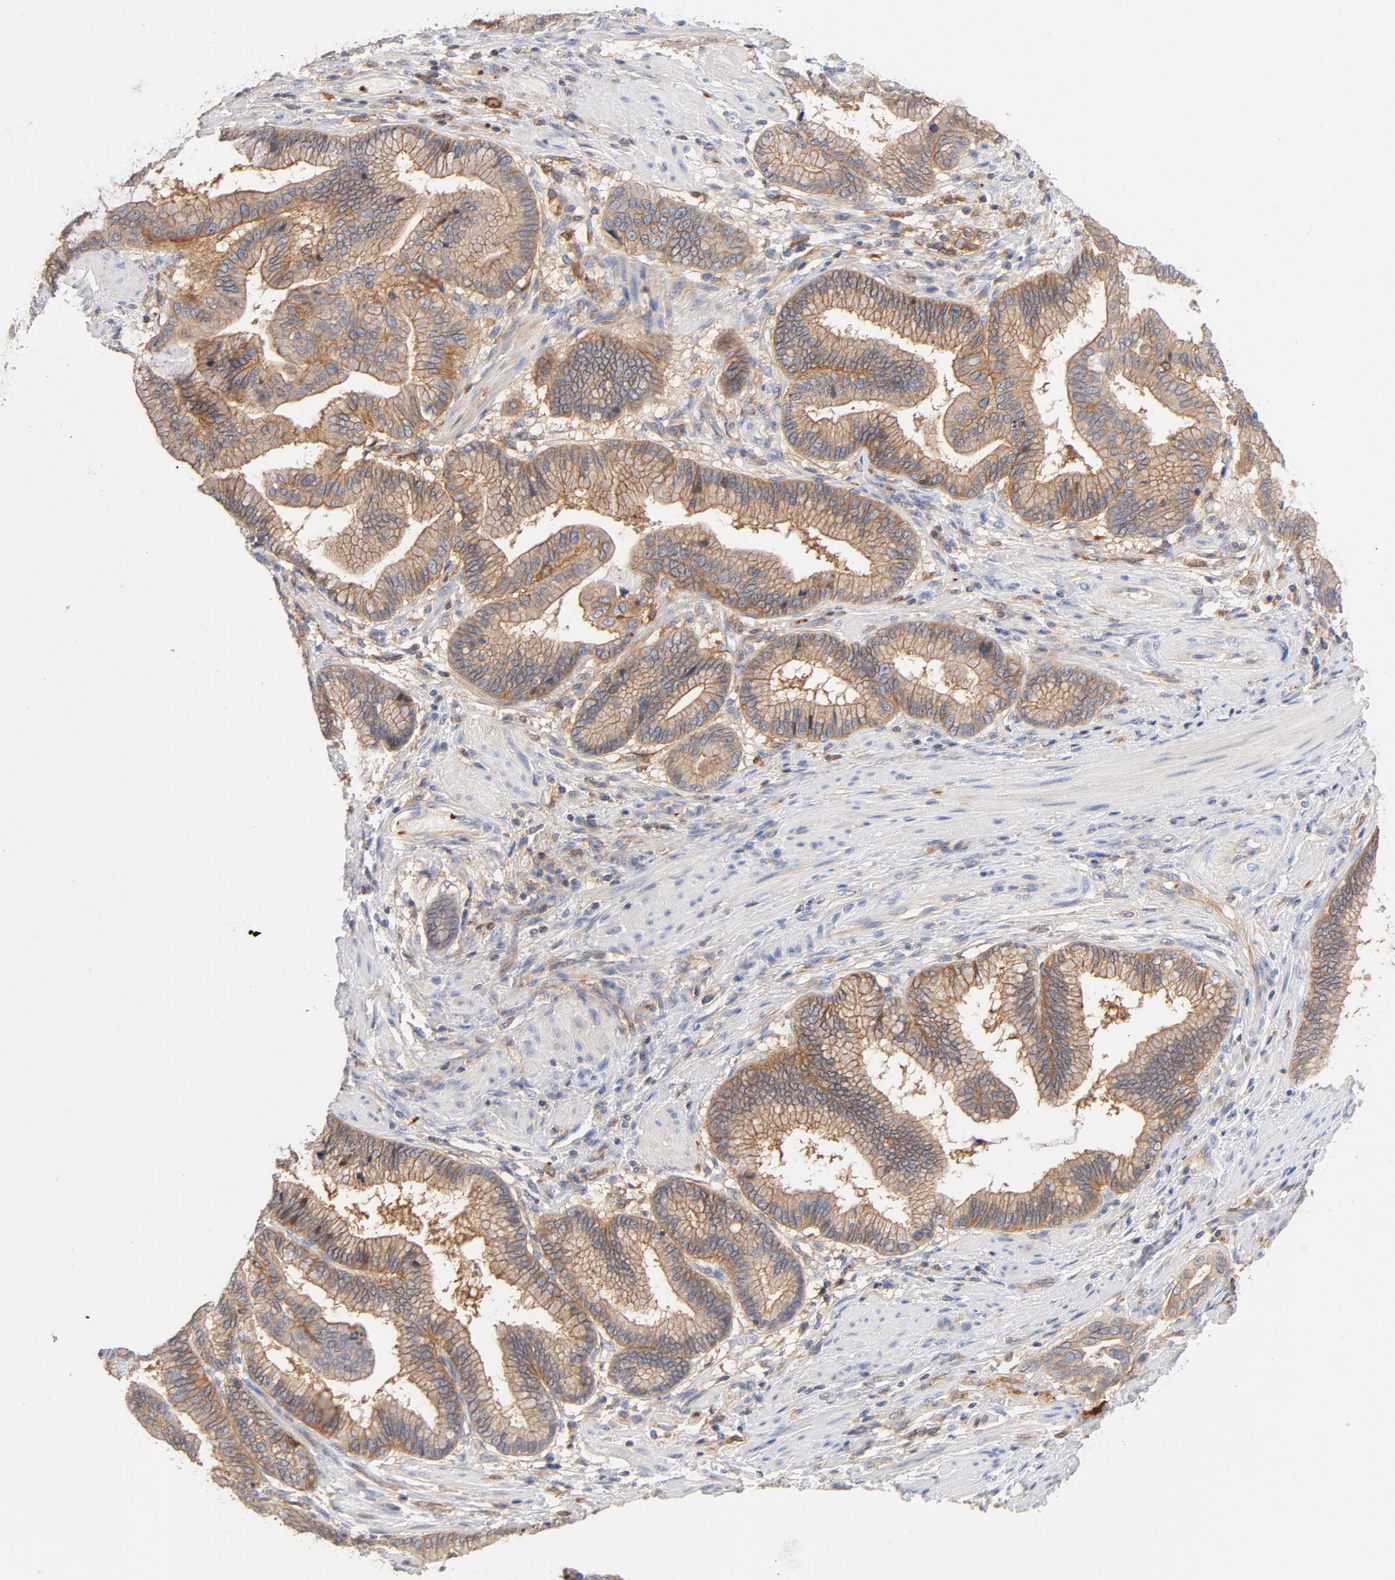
{"staining": {"intensity": "weak", "quantity": ">75%", "location": "cytoplasmic/membranous"}, "tissue": "pancreatic cancer", "cell_type": "Tumor cells", "image_type": "cancer", "snomed": [{"axis": "morphology", "description": "Adenocarcinoma, NOS"}, {"axis": "topography", "description": "Pancreas"}], "caption": "Human pancreatic cancer stained for a protein (brown) displays weak cytoplasmic/membranous positive positivity in about >75% of tumor cells.", "gene": "SRC", "patient": {"sex": "female", "age": 64}}